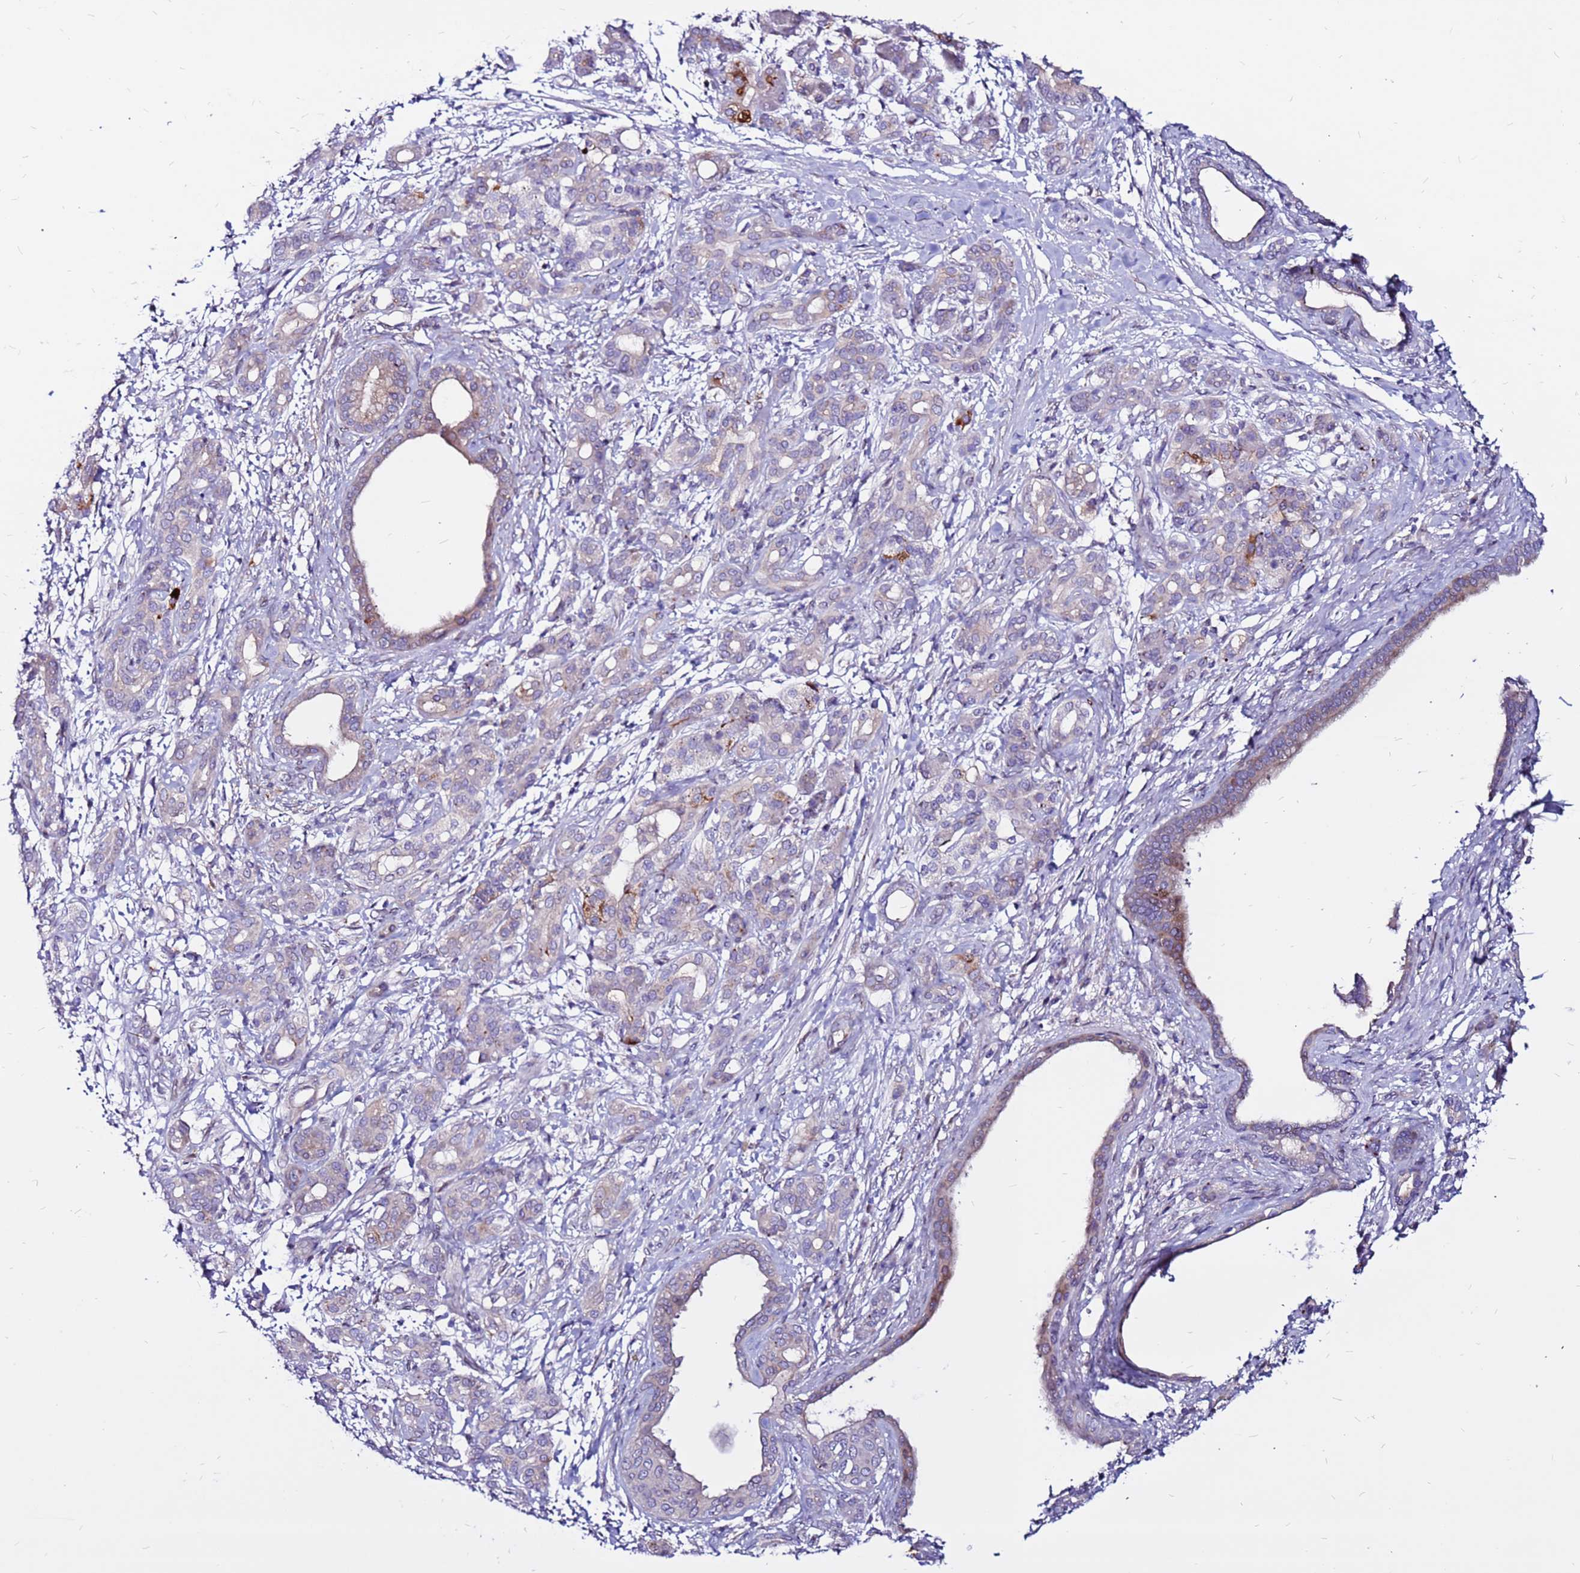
{"staining": {"intensity": "weak", "quantity": "25%-75%", "location": "cytoplasmic/membranous"}, "tissue": "pancreatic cancer", "cell_type": "Tumor cells", "image_type": "cancer", "snomed": [{"axis": "morphology", "description": "Adenocarcinoma, NOS"}, {"axis": "topography", "description": "Pancreas"}], "caption": "This is a histology image of immunohistochemistry staining of pancreatic cancer (adenocarcinoma), which shows weak expression in the cytoplasmic/membranous of tumor cells.", "gene": "CCDC71", "patient": {"sex": "female", "age": 55}}